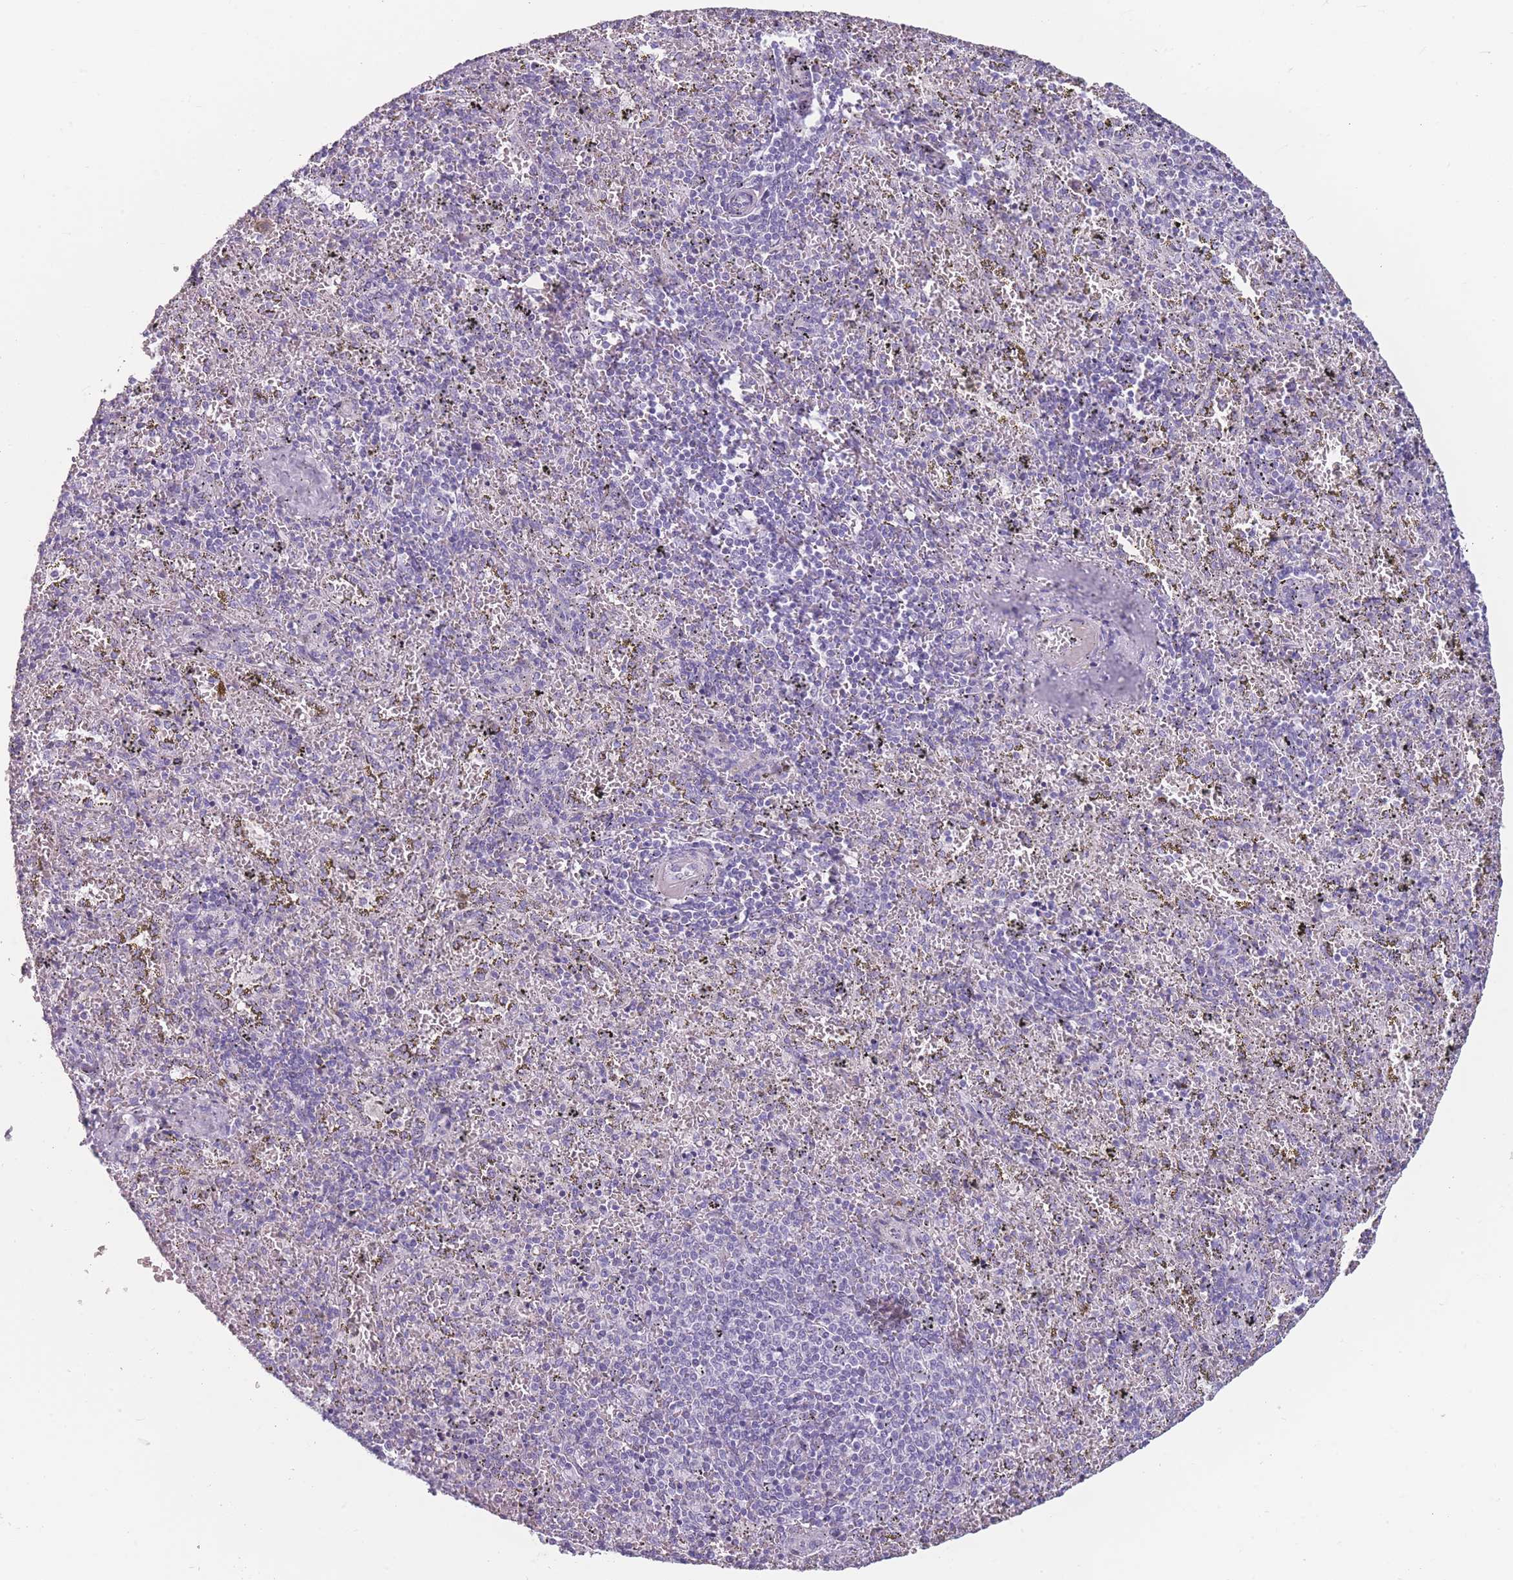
{"staining": {"intensity": "negative", "quantity": "none", "location": "none"}, "tissue": "spleen", "cell_type": "Cells in red pulp", "image_type": "normal", "snomed": [{"axis": "morphology", "description": "Normal tissue, NOS"}, {"axis": "topography", "description": "Spleen"}], "caption": "The histopathology image reveals no staining of cells in red pulp in unremarkable spleen. (DAB (3,3'-diaminobenzidine) immunohistochemistry visualized using brightfield microscopy, high magnification).", "gene": "CCNO", "patient": {"sex": "male", "age": 11}}